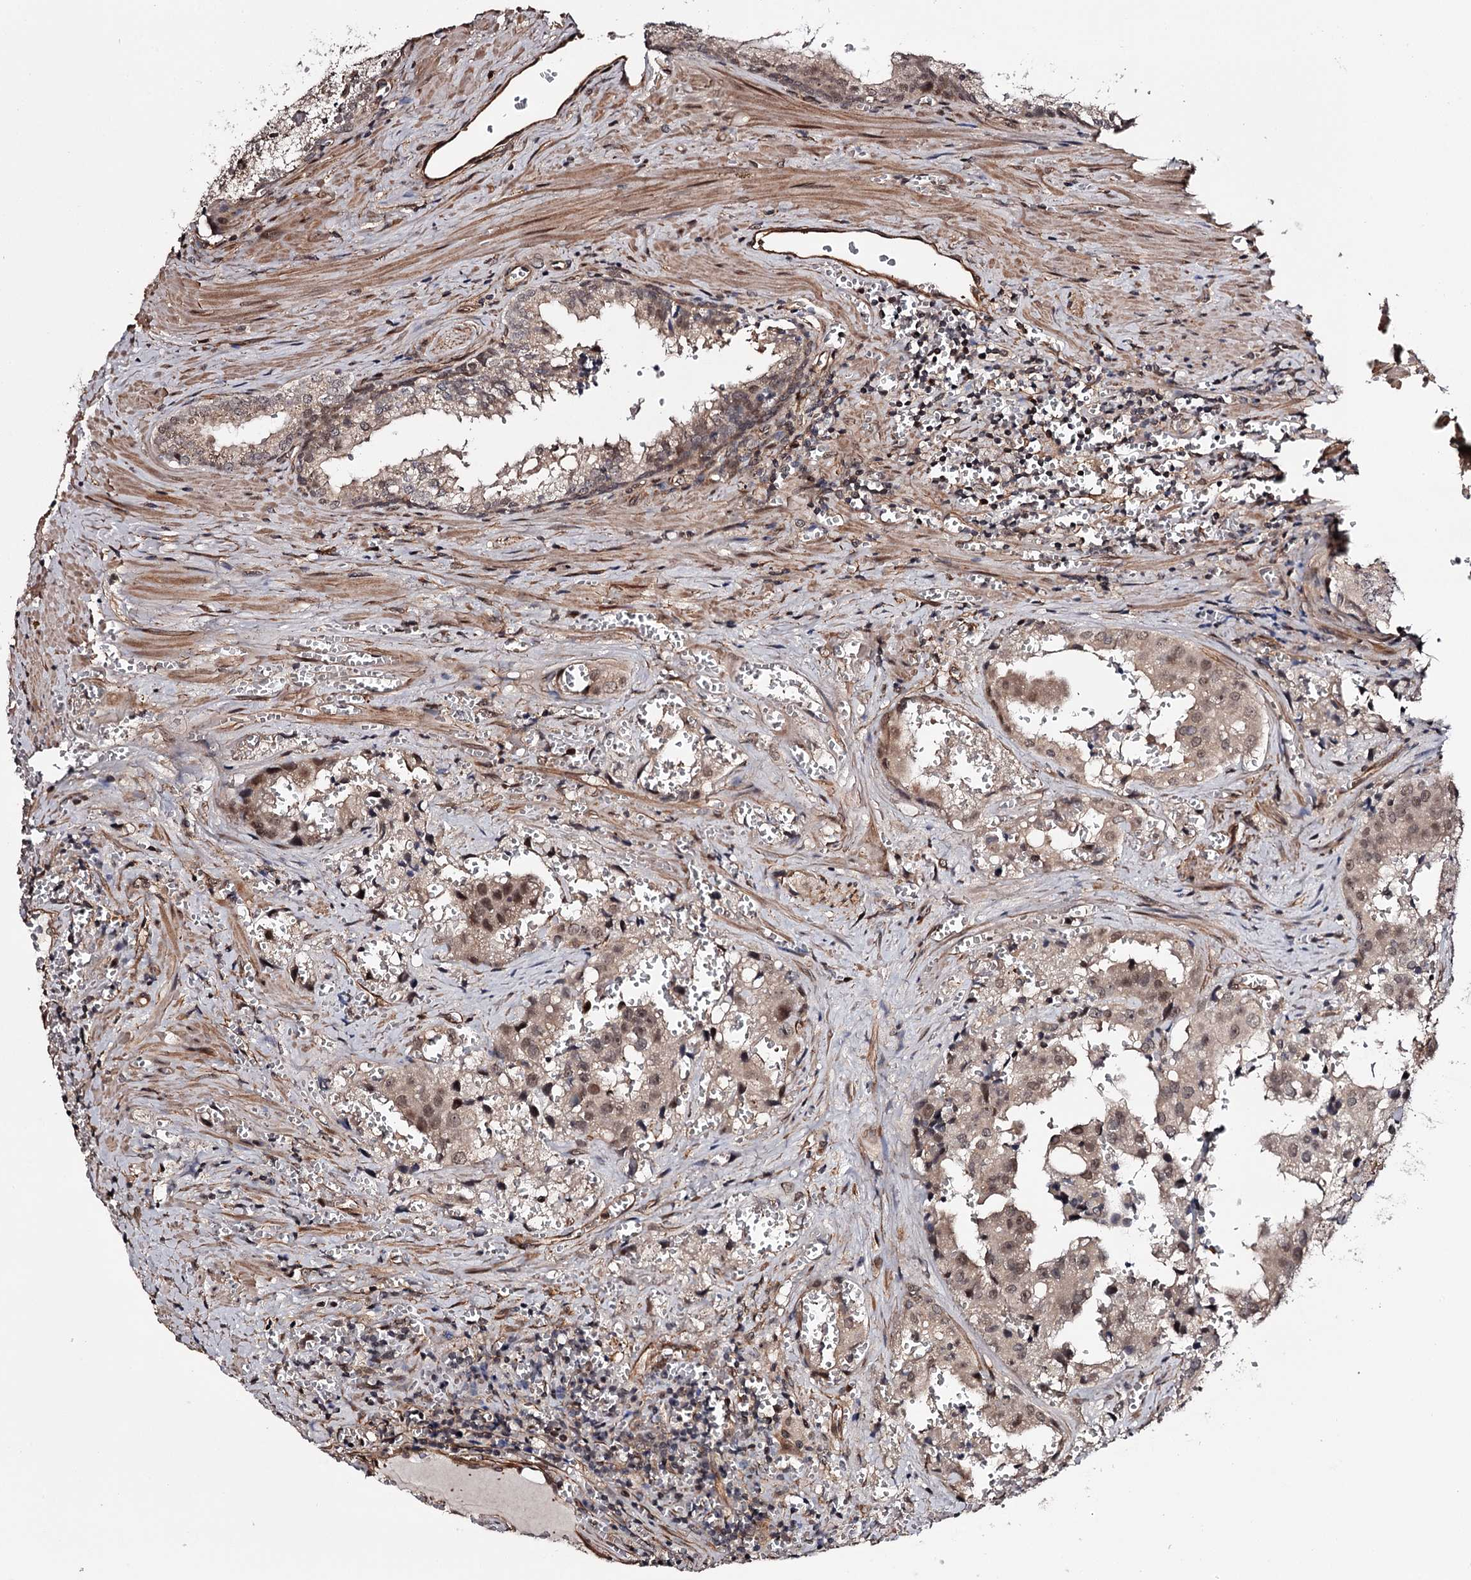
{"staining": {"intensity": "moderate", "quantity": "<25%", "location": "cytoplasmic/membranous,nuclear"}, "tissue": "prostate cancer", "cell_type": "Tumor cells", "image_type": "cancer", "snomed": [{"axis": "morphology", "description": "Adenocarcinoma, High grade"}, {"axis": "topography", "description": "Prostate"}], "caption": "Immunohistochemical staining of human prostate cancer (high-grade adenocarcinoma) shows low levels of moderate cytoplasmic/membranous and nuclear protein staining in approximately <25% of tumor cells. (DAB (3,3'-diaminobenzidine) IHC, brown staining for protein, blue staining for nuclei).", "gene": "TTC33", "patient": {"sex": "male", "age": 68}}